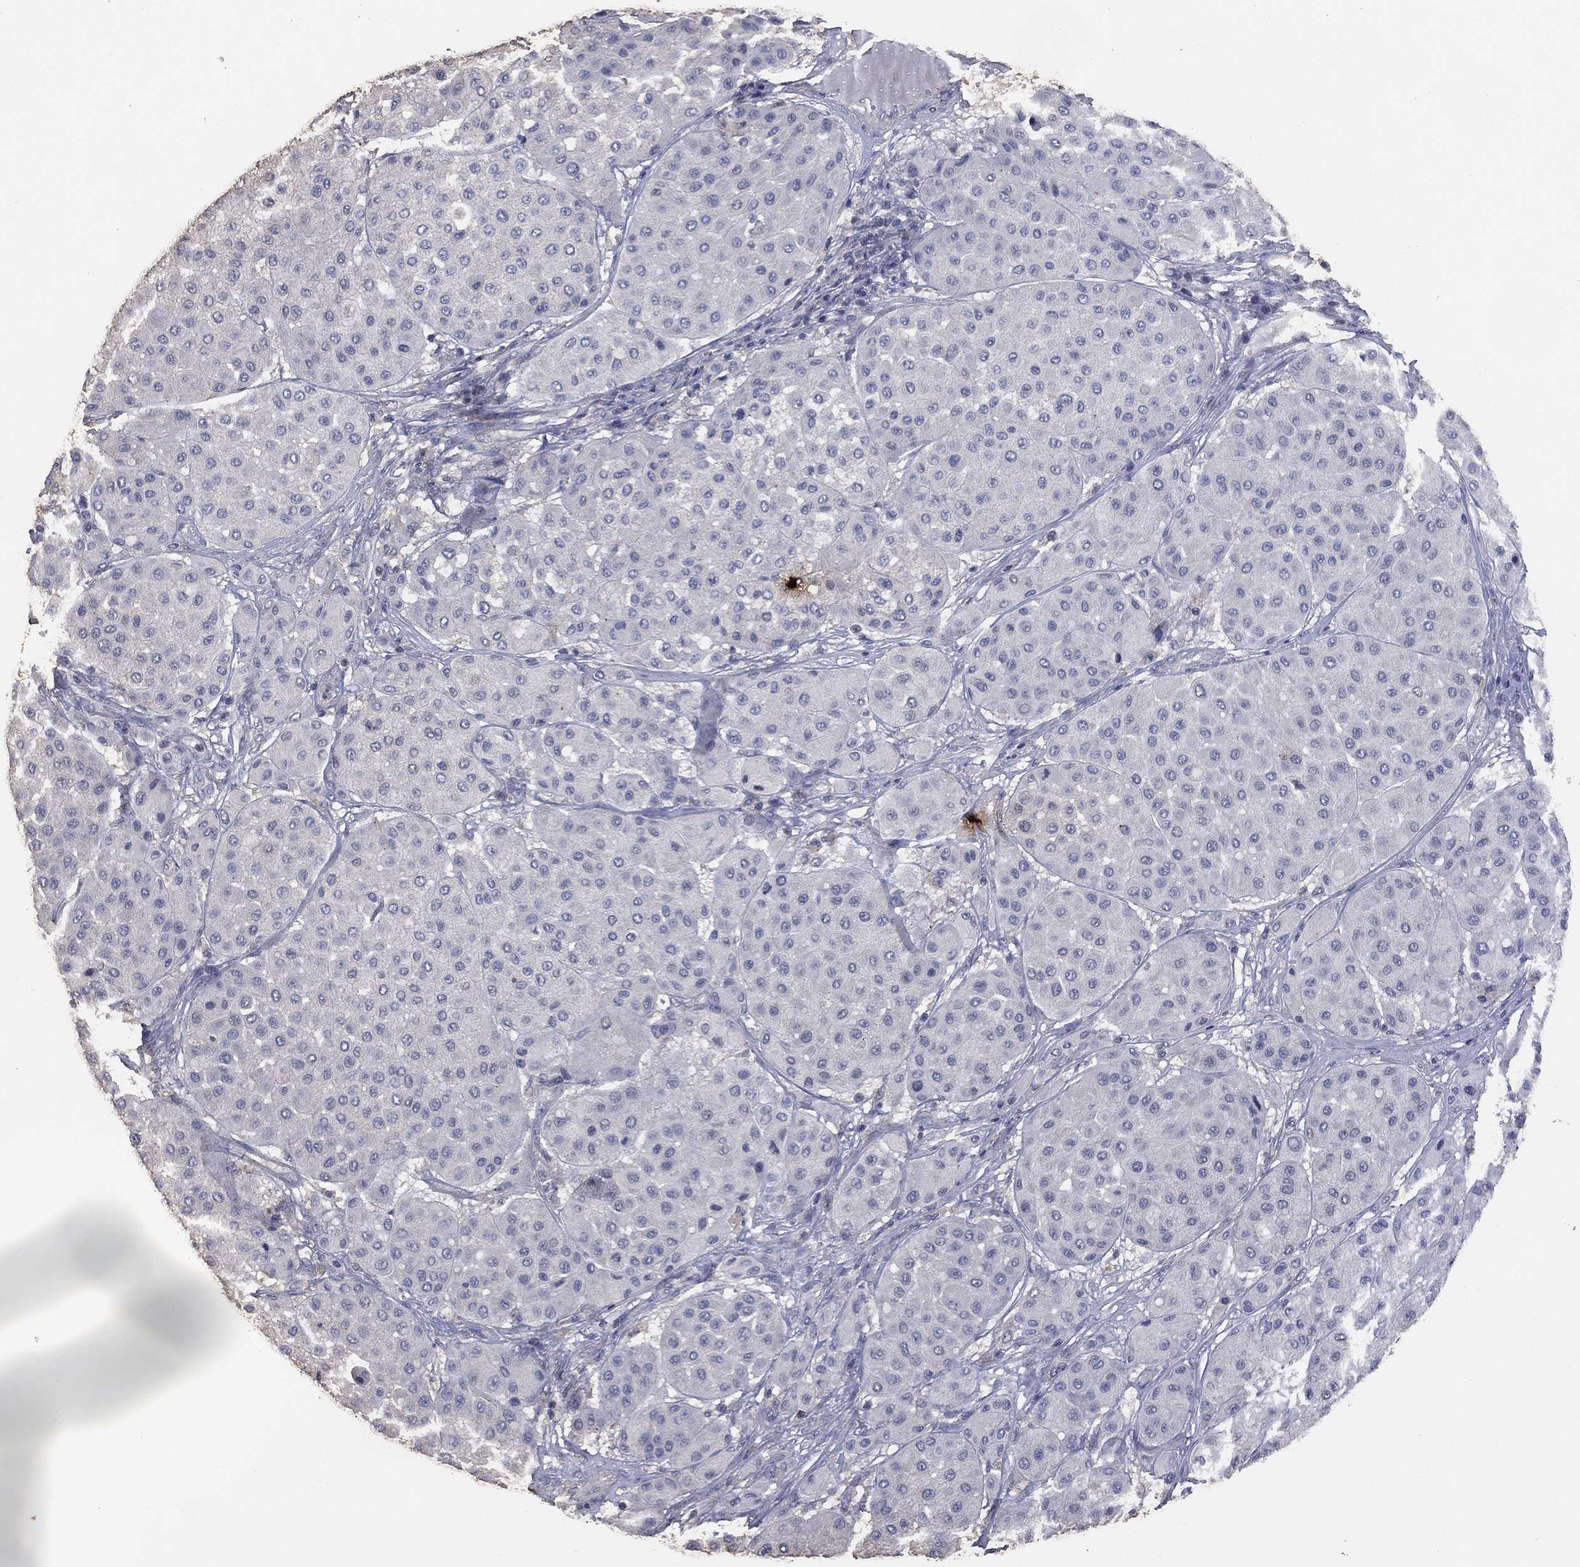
{"staining": {"intensity": "negative", "quantity": "none", "location": "none"}, "tissue": "melanoma", "cell_type": "Tumor cells", "image_type": "cancer", "snomed": [{"axis": "morphology", "description": "Malignant melanoma, Metastatic site"}, {"axis": "topography", "description": "Smooth muscle"}], "caption": "This is an immunohistochemistry photomicrograph of melanoma. There is no positivity in tumor cells.", "gene": "ADPRHL1", "patient": {"sex": "male", "age": 41}}